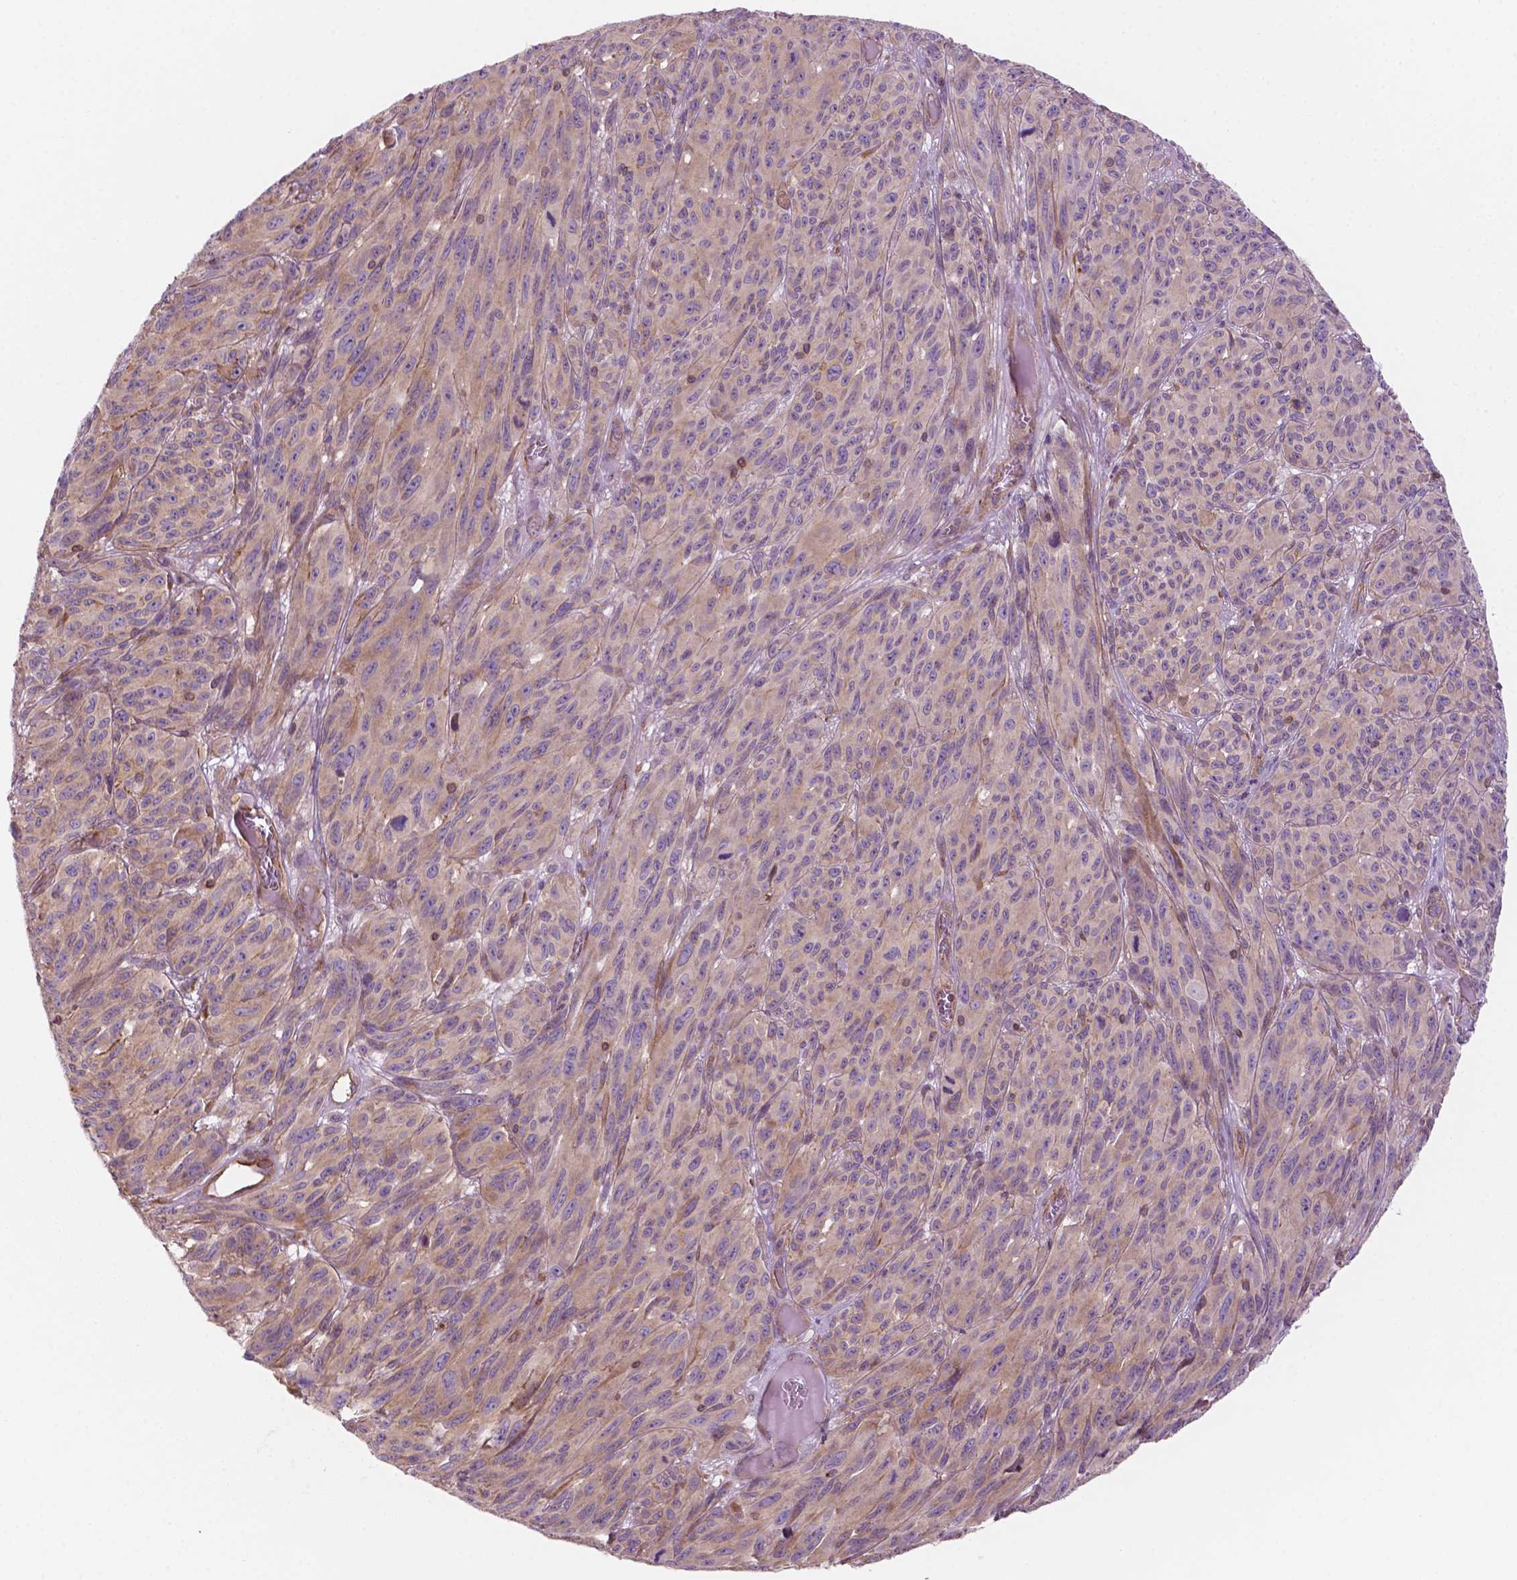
{"staining": {"intensity": "weak", "quantity": "<25%", "location": "cytoplasmic/membranous"}, "tissue": "melanoma", "cell_type": "Tumor cells", "image_type": "cancer", "snomed": [{"axis": "morphology", "description": "Malignant melanoma, NOS"}, {"axis": "topography", "description": "Vulva, labia, clitoris and Bartholin´s gland, NO"}], "caption": "Melanoma was stained to show a protein in brown. There is no significant staining in tumor cells.", "gene": "SURF4", "patient": {"sex": "female", "age": 75}}